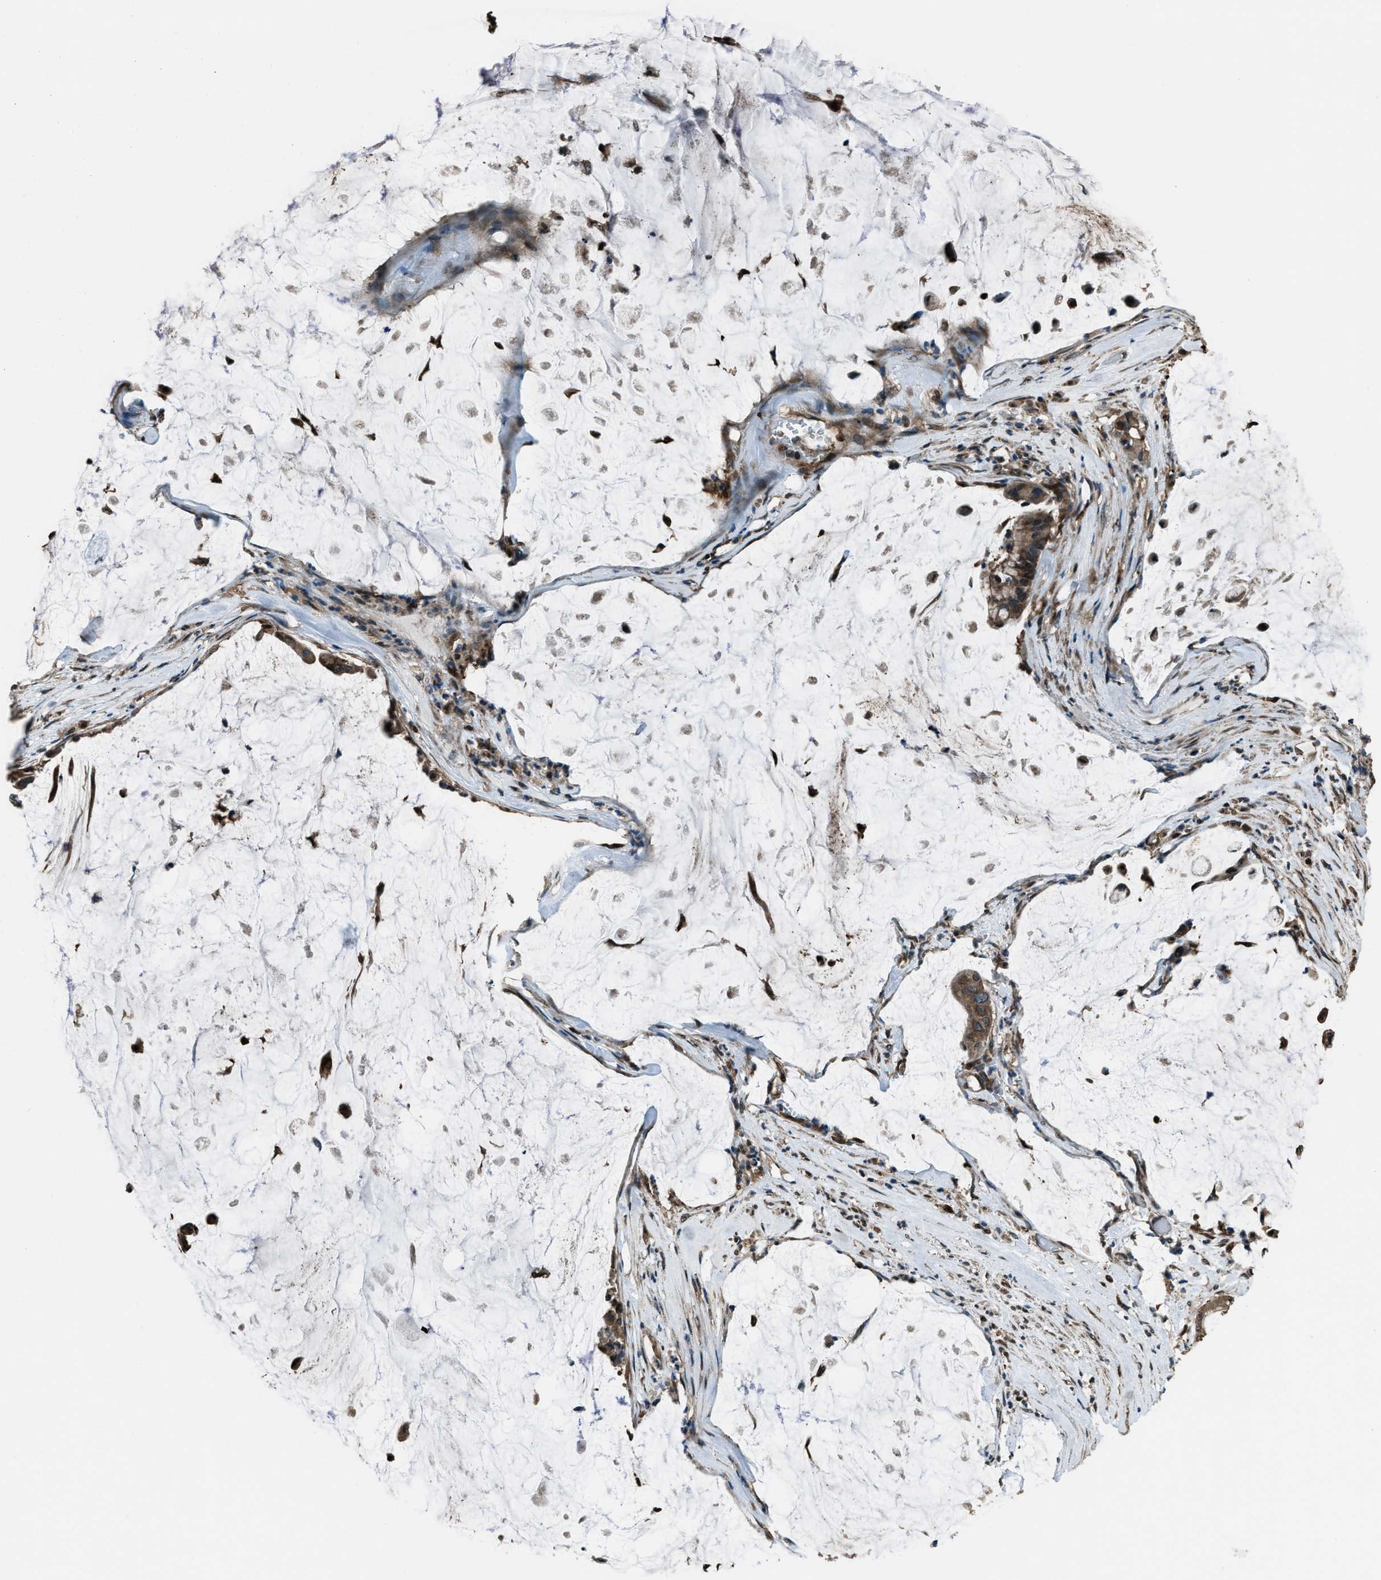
{"staining": {"intensity": "moderate", "quantity": ">75%", "location": "cytoplasmic/membranous"}, "tissue": "pancreatic cancer", "cell_type": "Tumor cells", "image_type": "cancer", "snomed": [{"axis": "morphology", "description": "Adenocarcinoma, NOS"}, {"axis": "topography", "description": "Pancreas"}], "caption": "Immunohistochemistry (IHC) micrograph of neoplastic tissue: adenocarcinoma (pancreatic) stained using IHC exhibits medium levels of moderate protein expression localized specifically in the cytoplasmic/membranous of tumor cells, appearing as a cytoplasmic/membranous brown color.", "gene": "TRIM4", "patient": {"sex": "male", "age": 41}}